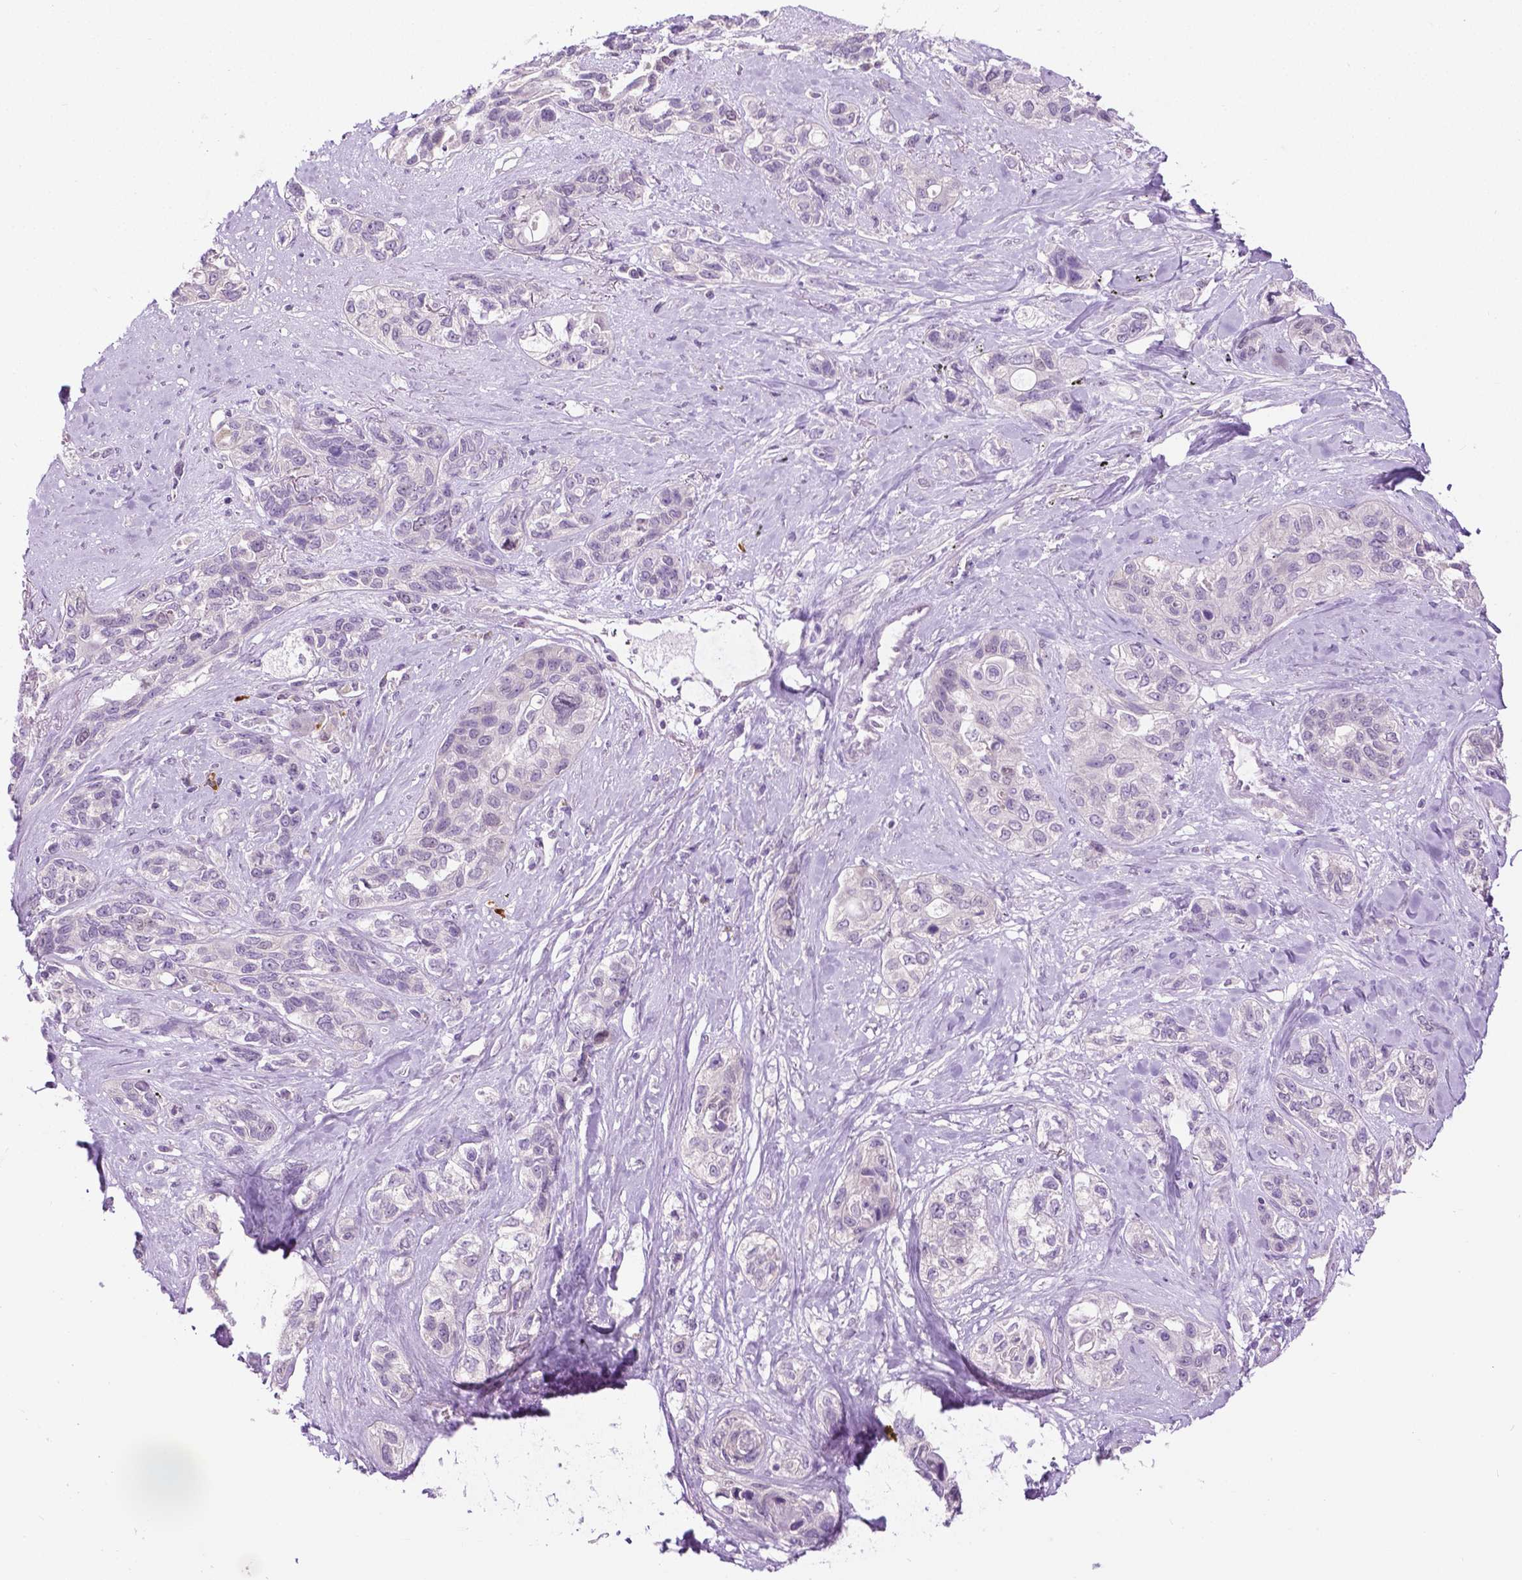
{"staining": {"intensity": "negative", "quantity": "none", "location": "none"}, "tissue": "lung cancer", "cell_type": "Tumor cells", "image_type": "cancer", "snomed": [{"axis": "morphology", "description": "Squamous cell carcinoma, NOS"}, {"axis": "topography", "description": "Lung"}], "caption": "Tumor cells show no significant protein positivity in squamous cell carcinoma (lung). The staining was performed using DAB to visualize the protein expression in brown, while the nuclei were stained in blue with hematoxylin (Magnification: 20x).", "gene": "DENND4A", "patient": {"sex": "female", "age": 70}}